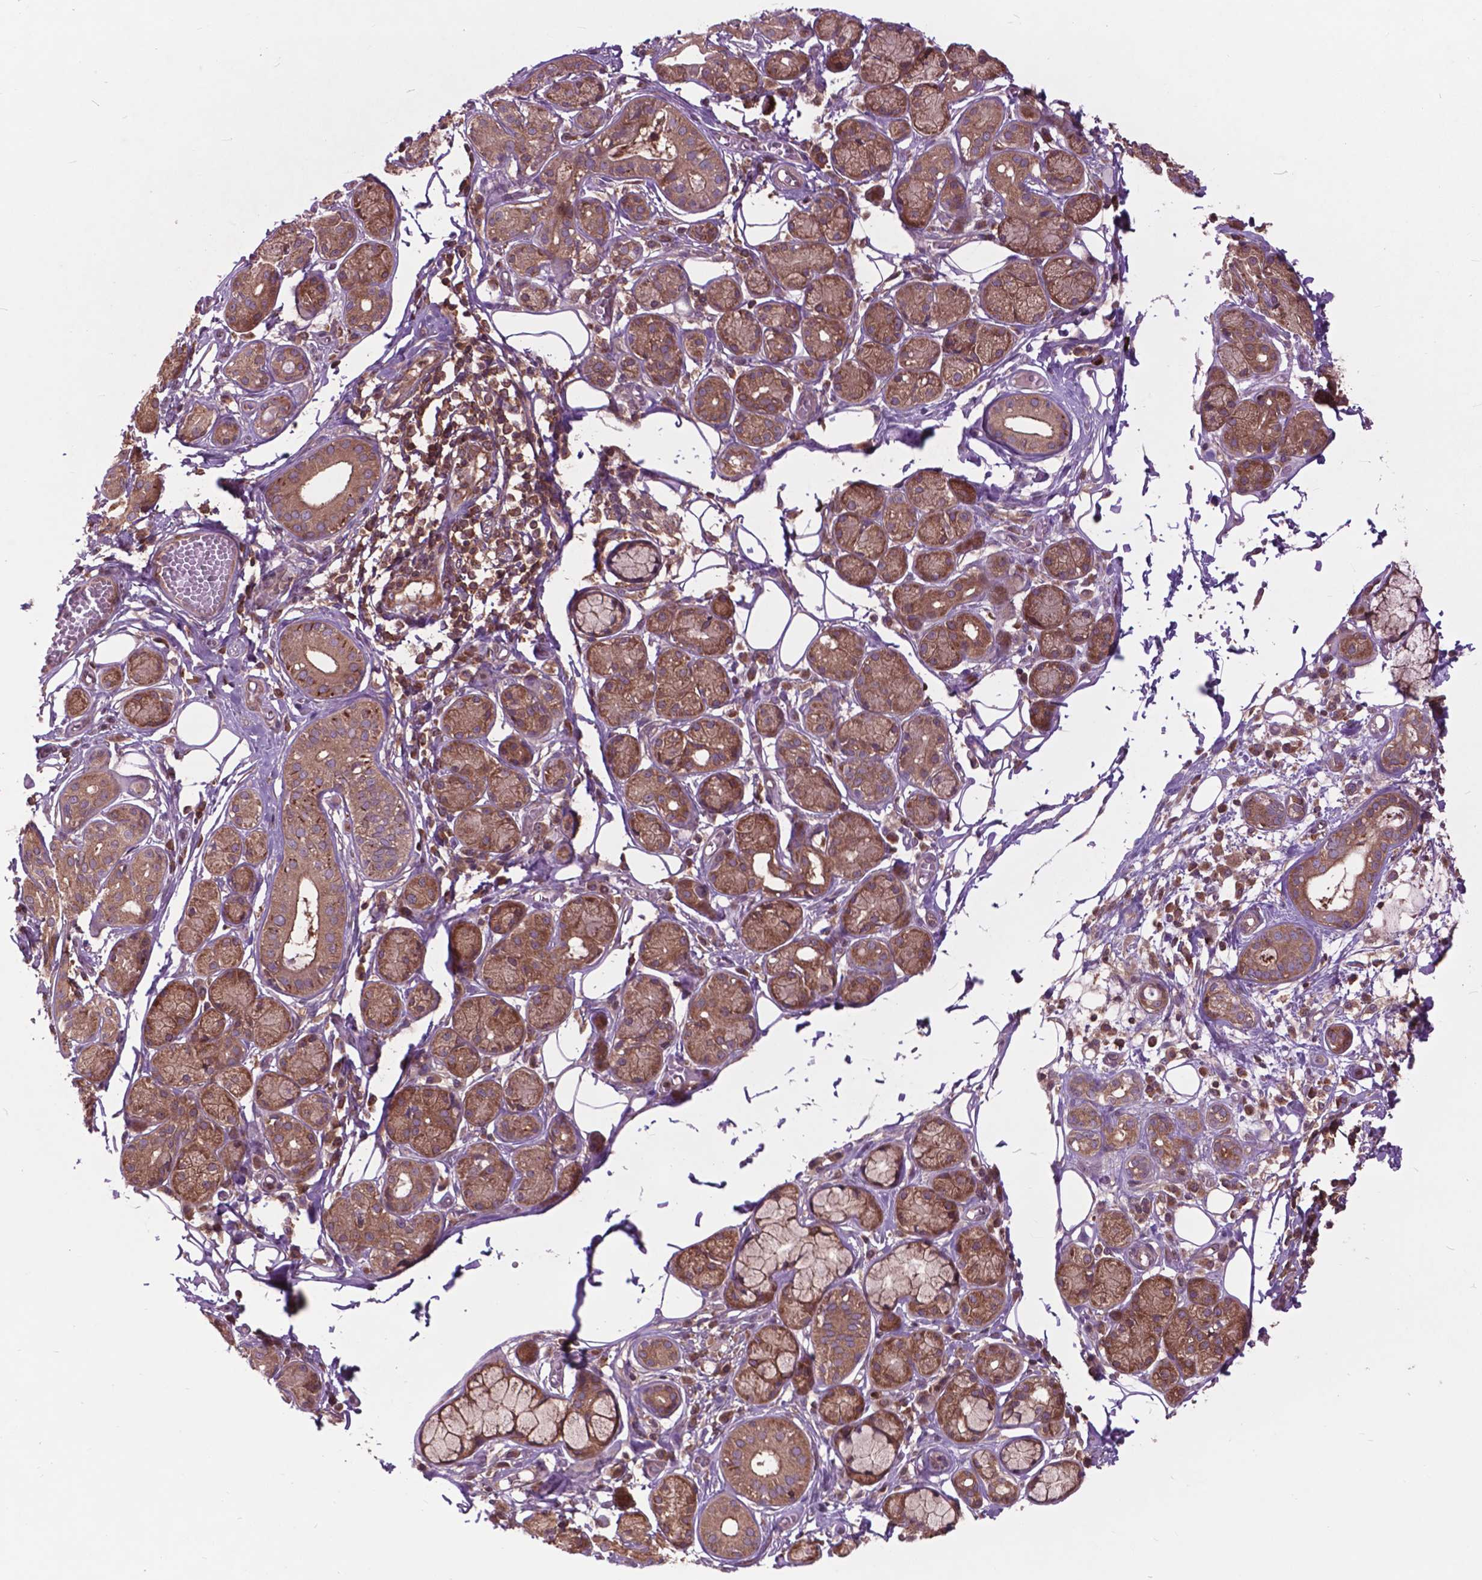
{"staining": {"intensity": "strong", "quantity": ">75%", "location": "cytoplasmic/membranous"}, "tissue": "salivary gland", "cell_type": "Glandular cells", "image_type": "normal", "snomed": [{"axis": "morphology", "description": "Normal tissue, NOS"}, {"axis": "topography", "description": "Salivary gland"}, {"axis": "topography", "description": "Peripheral nerve tissue"}], "caption": "An IHC image of normal tissue is shown. Protein staining in brown shows strong cytoplasmic/membranous positivity in salivary gland within glandular cells. (brown staining indicates protein expression, while blue staining denotes nuclei).", "gene": "ARAF", "patient": {"sex": "male", "age": 71}}